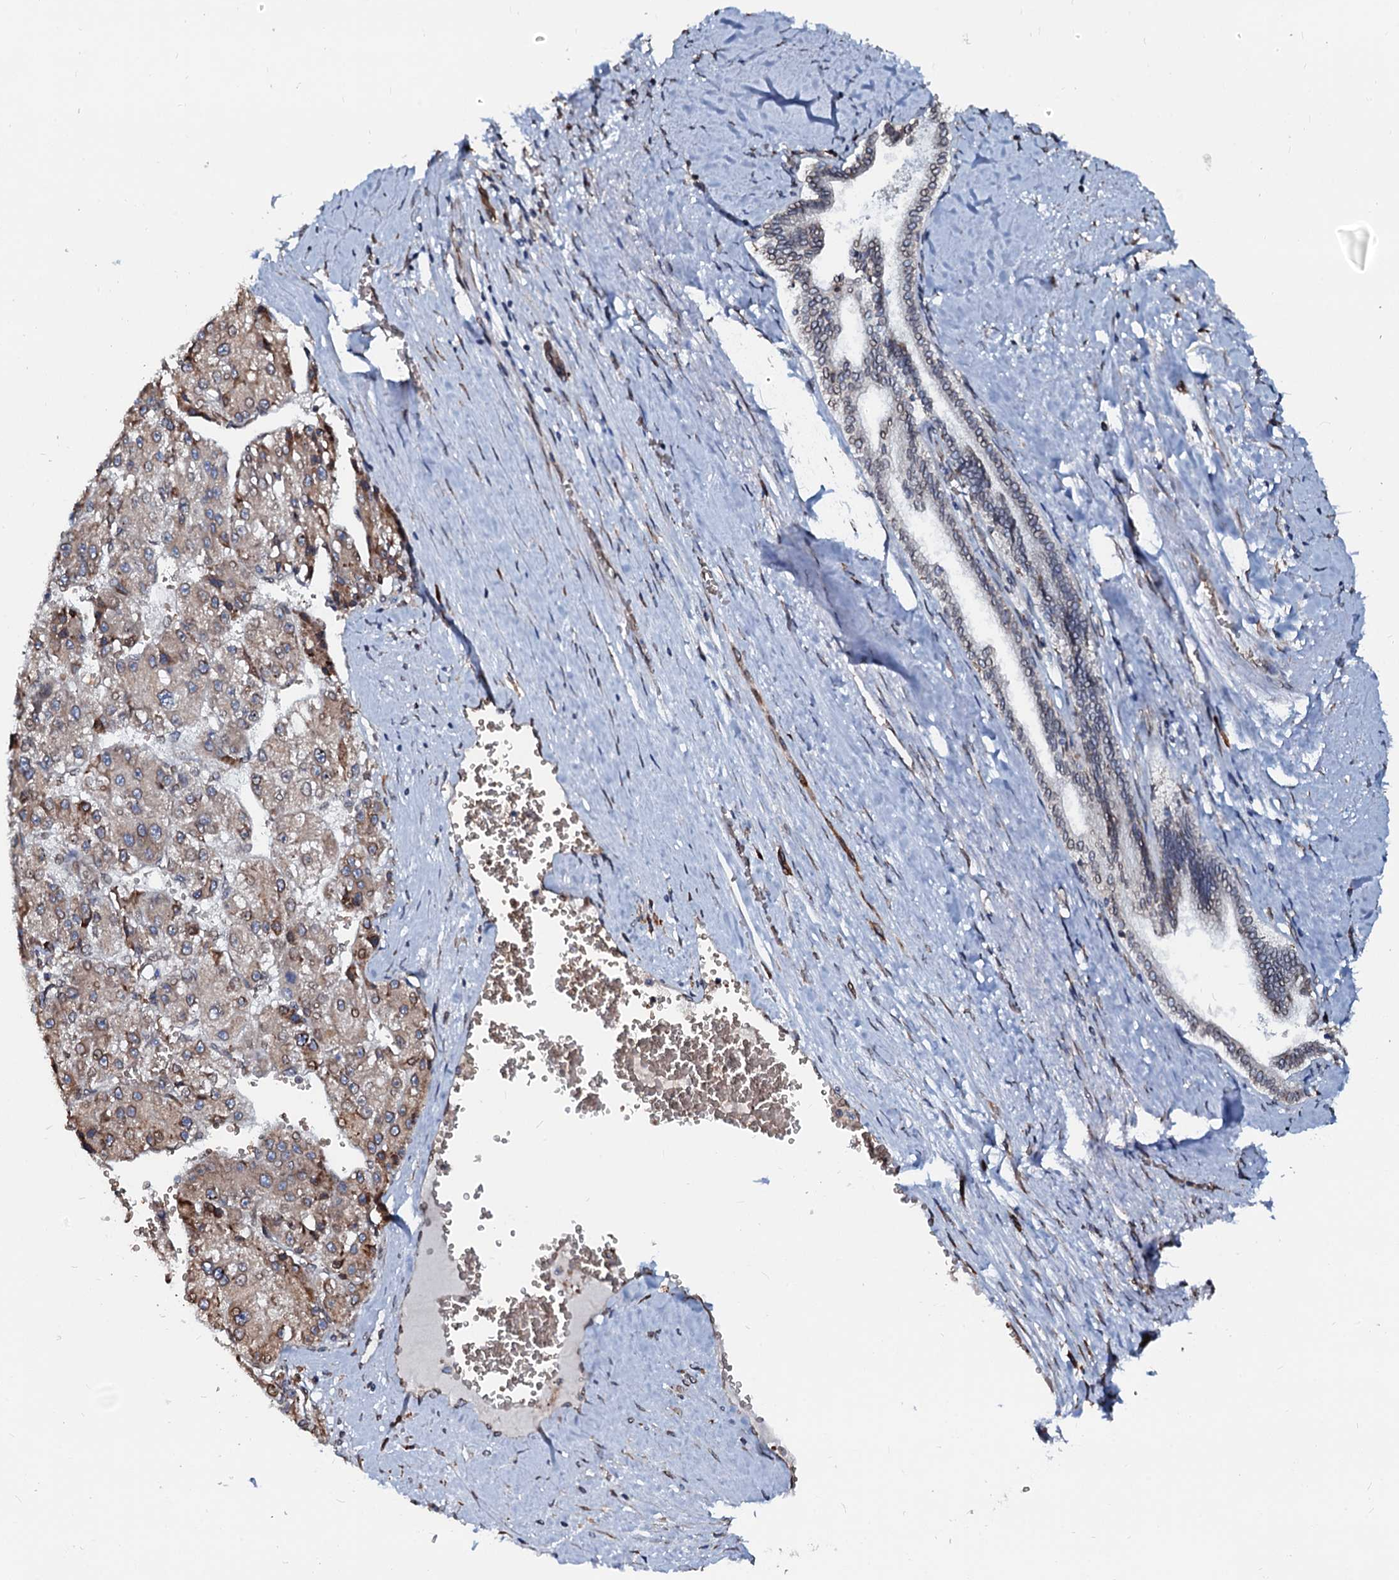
{"staining": {"intensity": "weak", "quantity": "<25%", "location": "cytoplasmic/membranous,nuclear"}, "tissue": "liver cancer", "cell_type": "Tumor cells", "image_type": "cancer", "snomed": [{"axis": "morphology", "description": "Carcinoma, Hepatocellular, NOS"}, {"axis": "topography", "description": "Liver"}], "caption": "Immunohistochemical staining of human liver cancer exhibits no significant staining in tumor cells. (DAB IHC with hematoxylin counter stain).", "gene": "NRP2", "patient": {"sex": "female", "age": 73}}